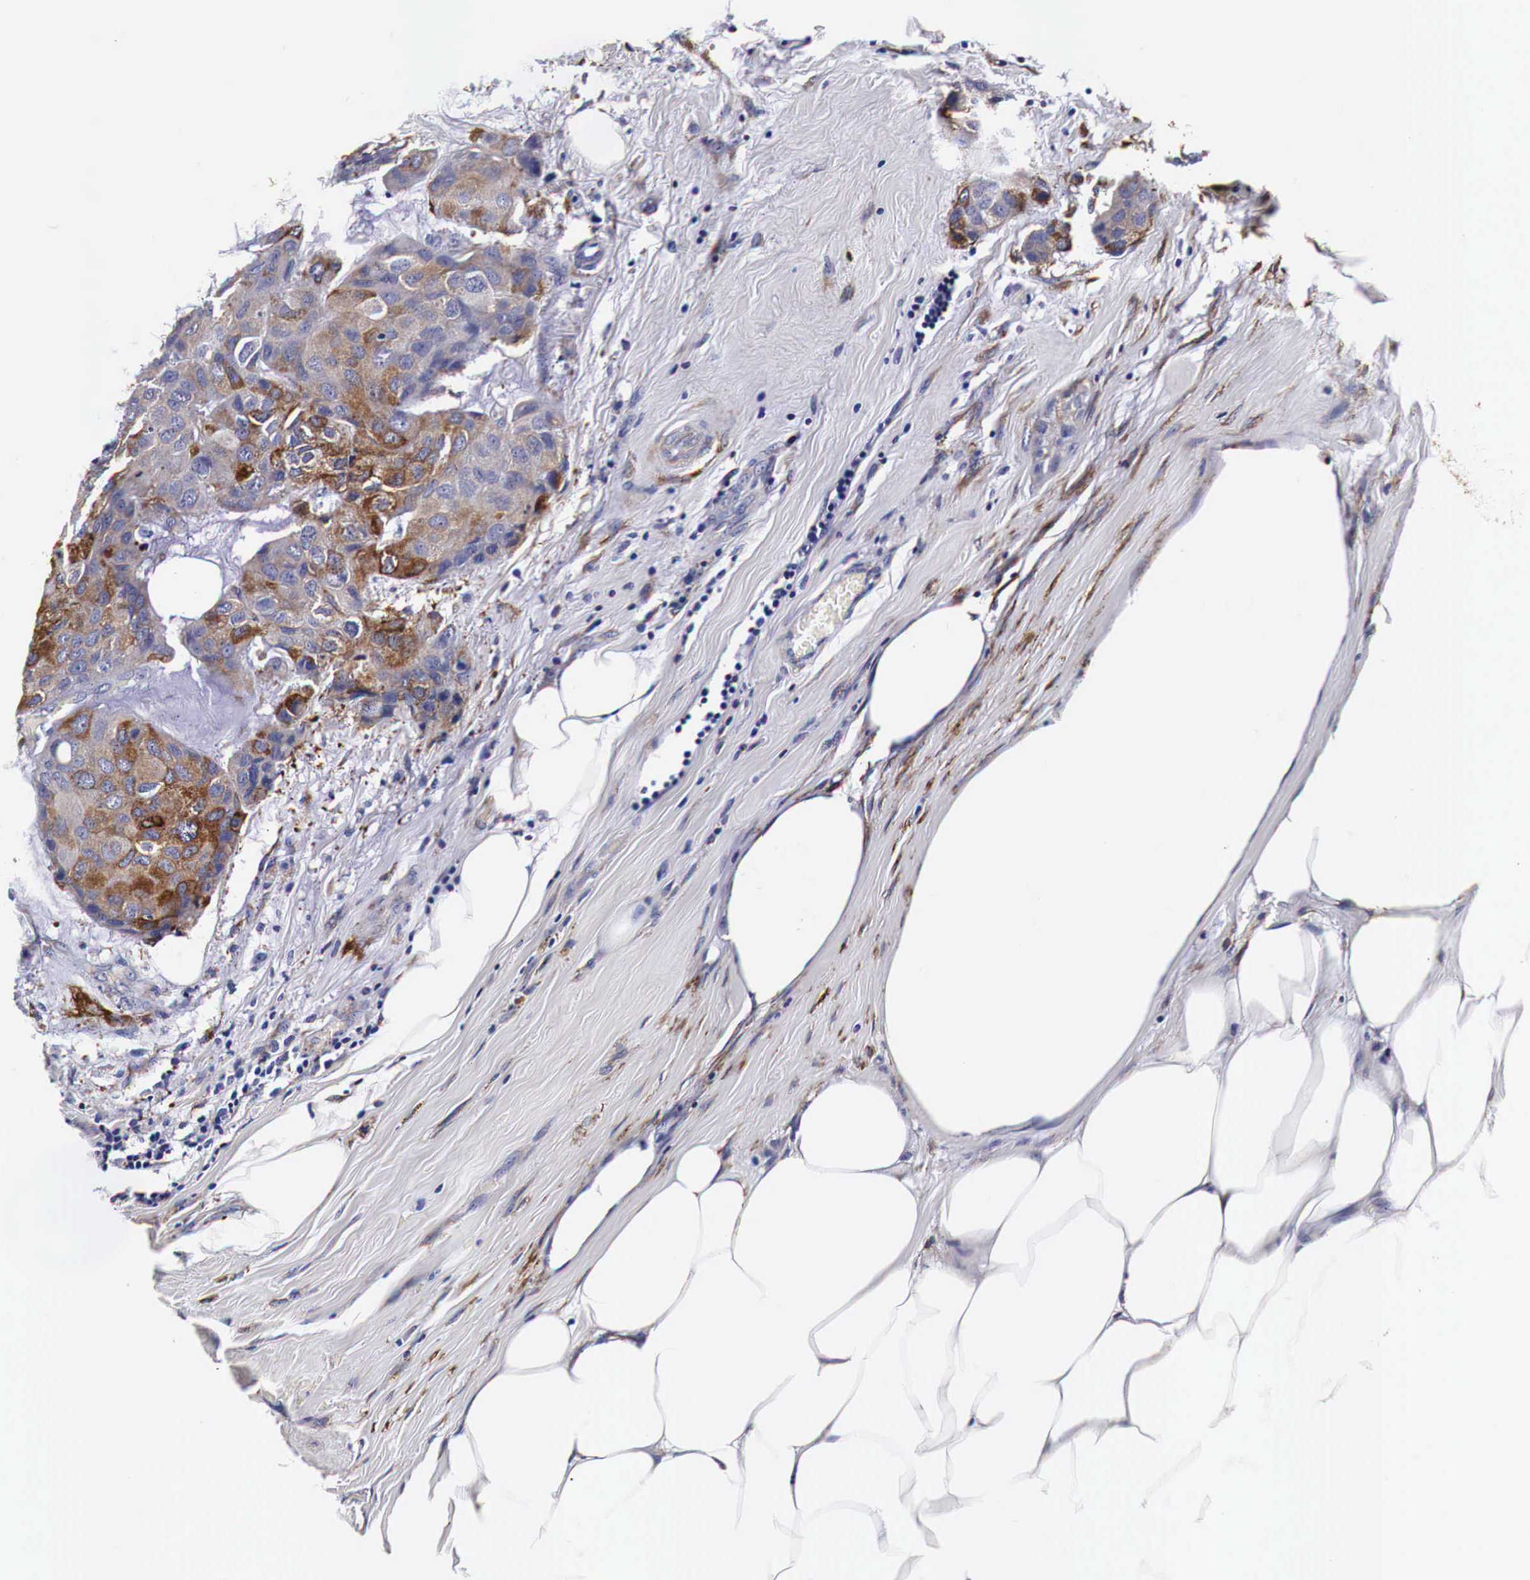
{"staining": {"intensity": "moderate", "quantity": "25%-75%", "location": "cytoplasmic/membranous"}, "tissue": "breast cancer", "cell_type": "Tumor cells", "image_type": "cancer", "snomed": [{"axis": "morphology", "description": "Duct carcinoma"}, {"axis": "topography", "description": "Breast"}], "caption": "An immunohistochemistry (IHC) histopathology image of tumor tissue is shown. Protein staining in brown labels moderate cytoplasmic/membranous positivity in breast invasive ductal carcinoma within tumor cells.", "gene": "CKAP4", "patient": {"sex": "female", "age": 68}}